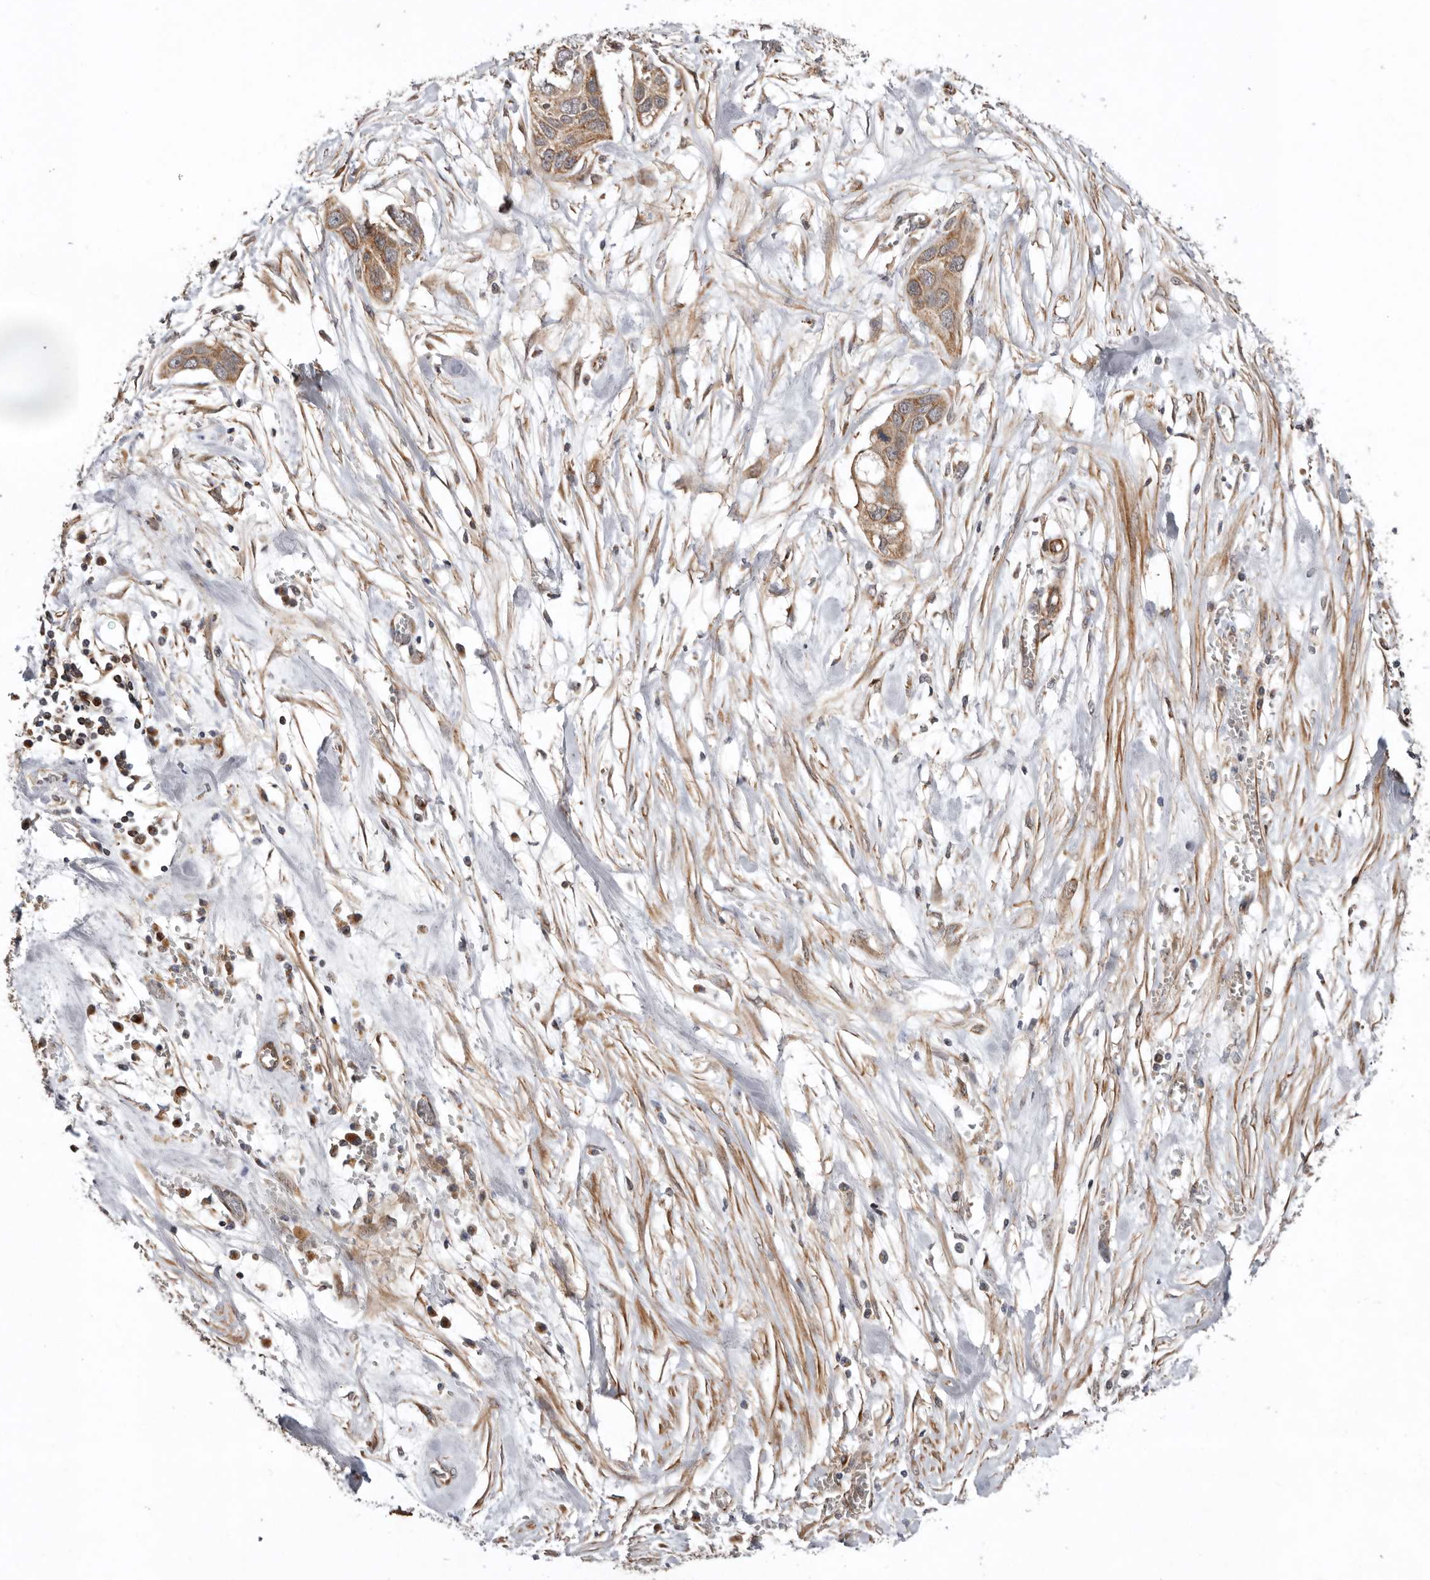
{"staining": {"intensity": "moderate", "quantity": ">75%", "location": "cytoplasmic/membranous"}, "tissue": "pancreatic cancer", "cell_type": "Tumor cells", "image_type": "cancer", "snomed": [{"axis": "morphology", "description": "Adenocarcinoma, NOS"}, {"axis": "topography", "description": "Pancreas"}], "caption": "Moderate cytoplasmic/membranous protein positivity is seen in approximately >75% of tumor cells in pancreatic cancer.", "gene": "PROKR1", "patient": {"sex": "female", "age": 60}}